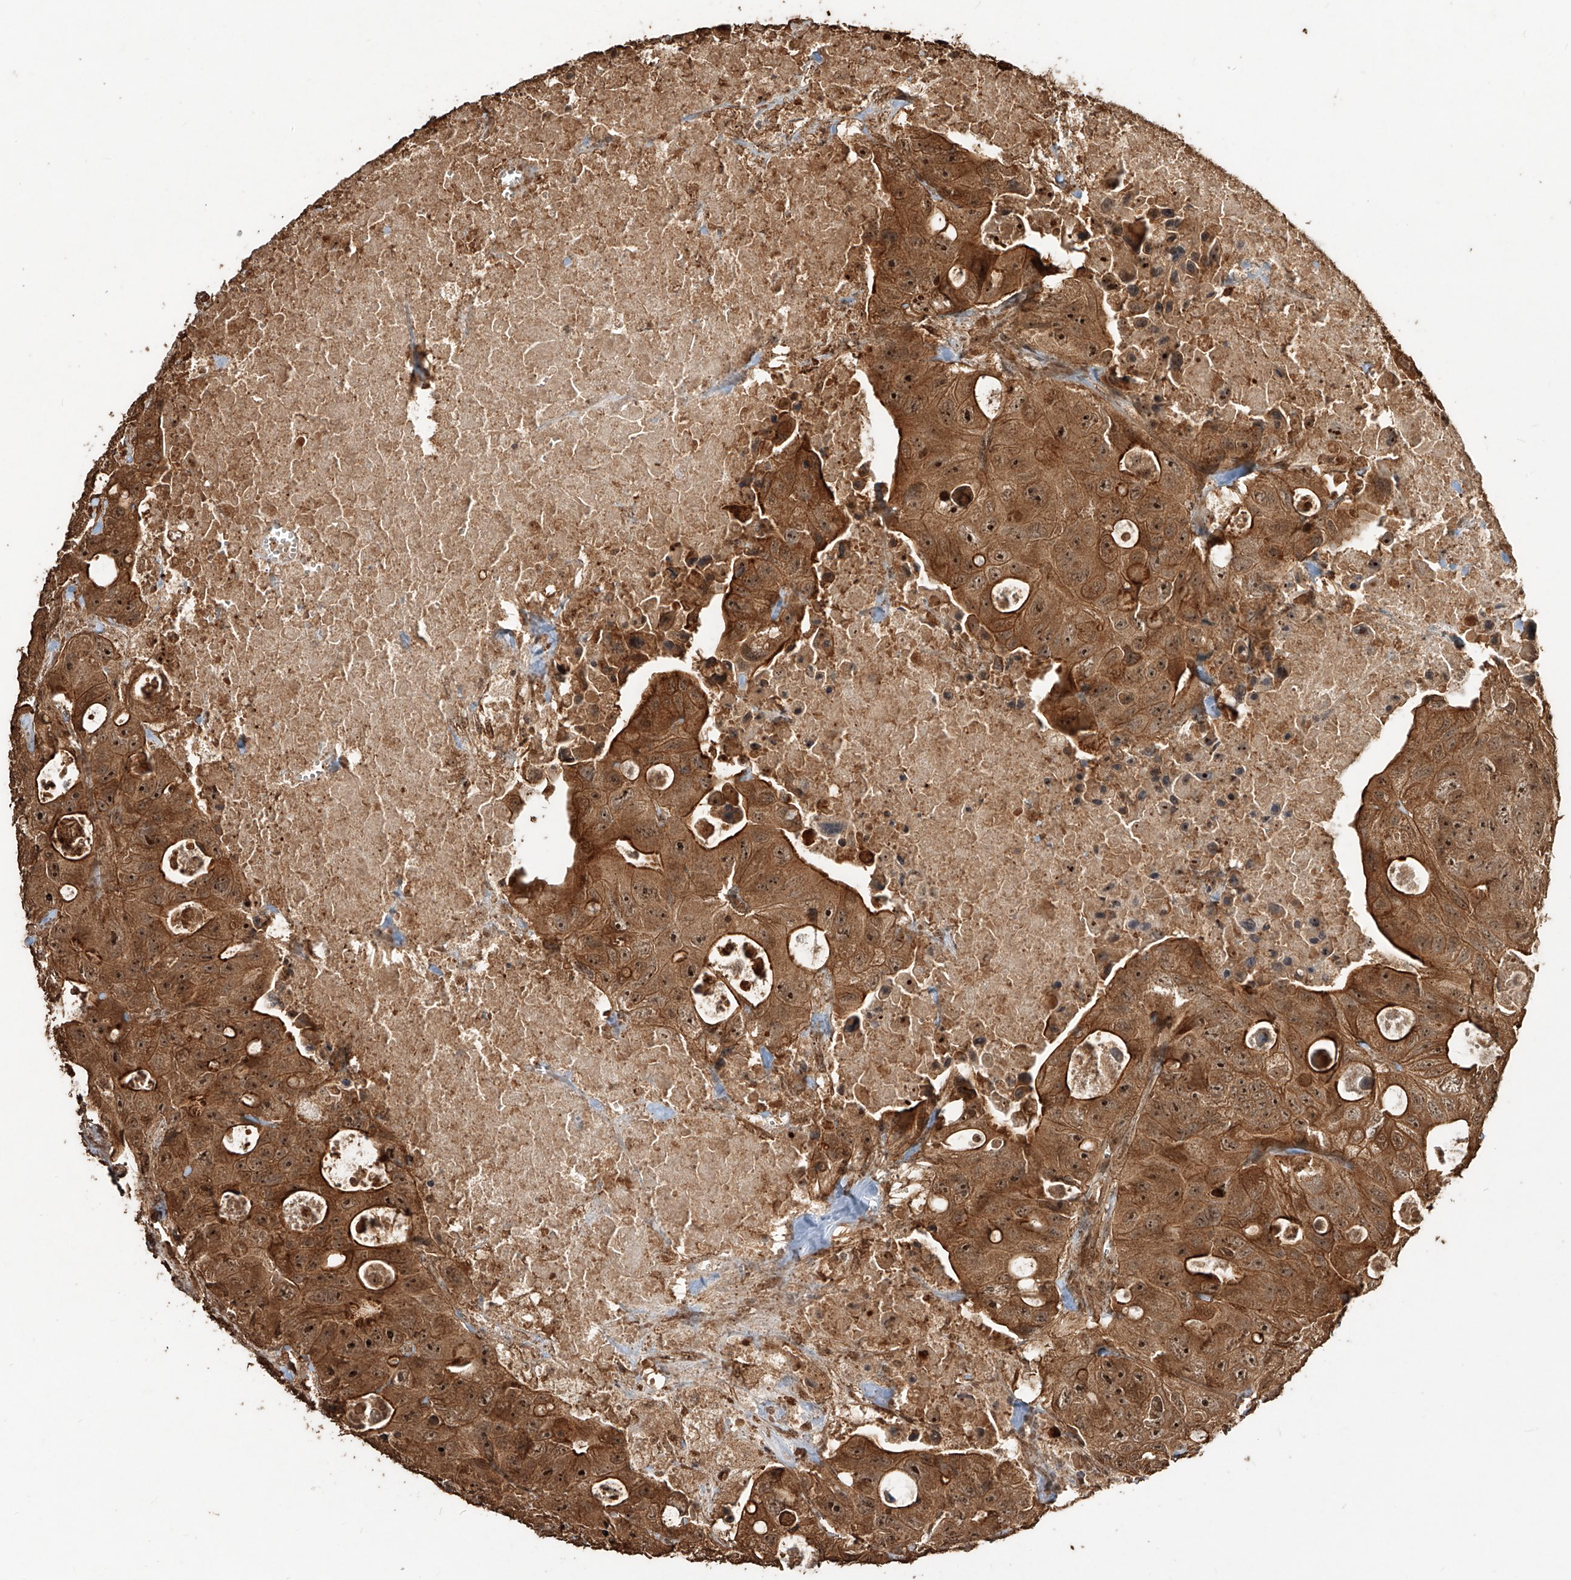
{"staining": {"intensity": "strong", "quantity": ">75%", "location": "cytoplasmic/membranous,nuclear"}, "tissue": "colorectal cancer", "cell_type": "Tumor cells", "image_type": "cancer", "snomed": [{"axis": "morphology", "description": "Adenocarcinoma, NOS"}, {"axis": "topography", "description": "Colon"}], "caption": "Human colorectal cancer (adenocarcinoma) stained for a protein (brown) demonstrates strong cytoplasmic/membranous and nuclear positive staining in approximately >75% of tumor cells.", "gene": "ZNF660", "patient": {"sex": "female", "age": 46}}